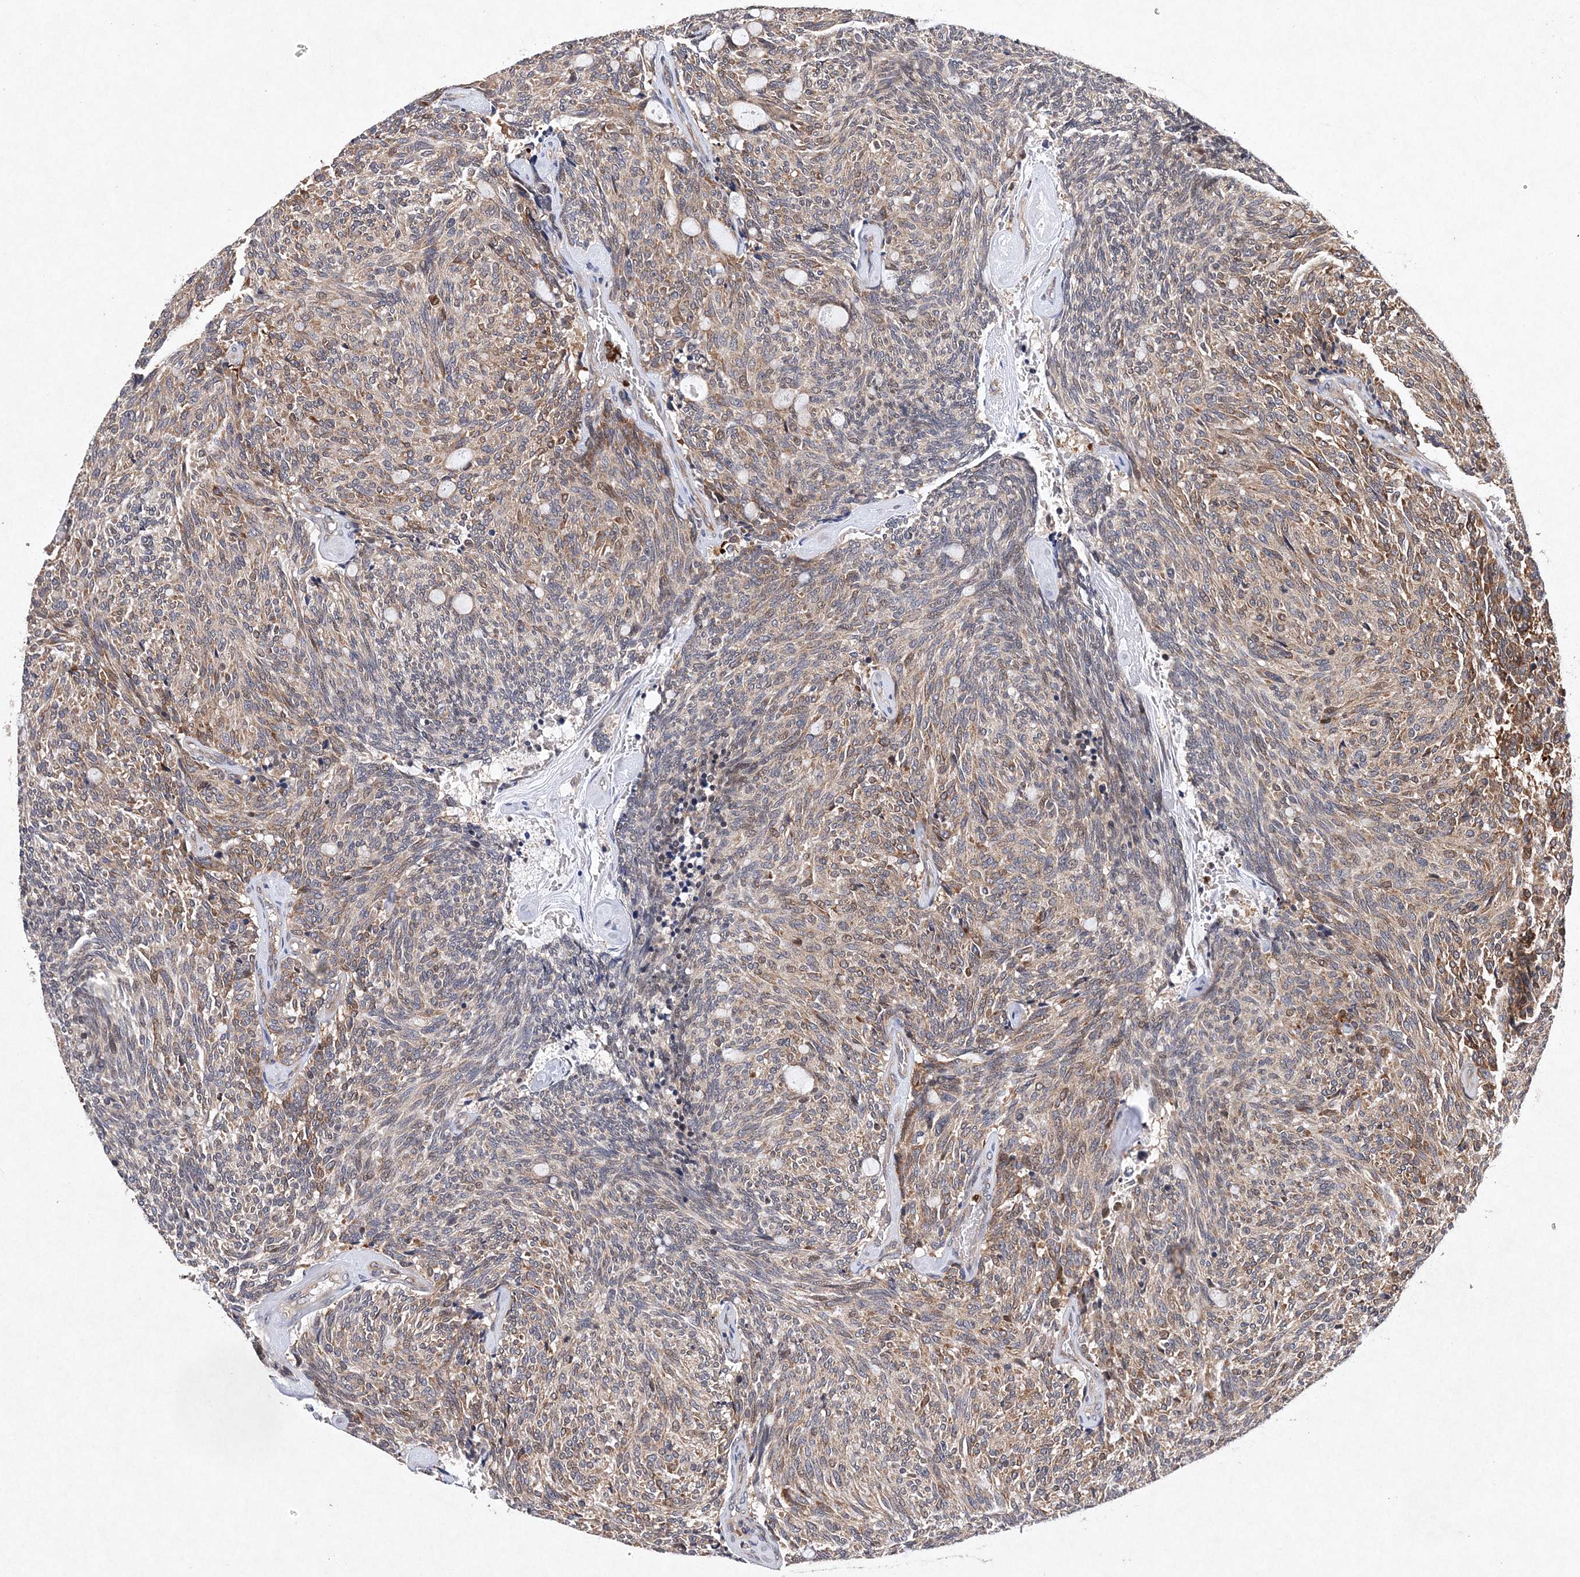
{"staining": {"intensity": "moderate", "quantity": "<25%", "location": "cytoplasmic/membranous"}, "tissue": "carcinoid", "cell_type": "Tumor cells", "image_type": "cancer", "snomed": [{"axis": "morphology", "description": "Carcinoid, malignant, NOS"}, {"axis": "topography", "description": "Pancreas"}], "caption": "Protein expression analysis of human carcinoid reveals moderate cytoplasmic/membranous staining in about <25% of tumor cells. The protein of interest is shown in brown color, while the nuclei are stained blue.", "gene": "PROSER1", "patient": {"sex": "female", "age": 54}}